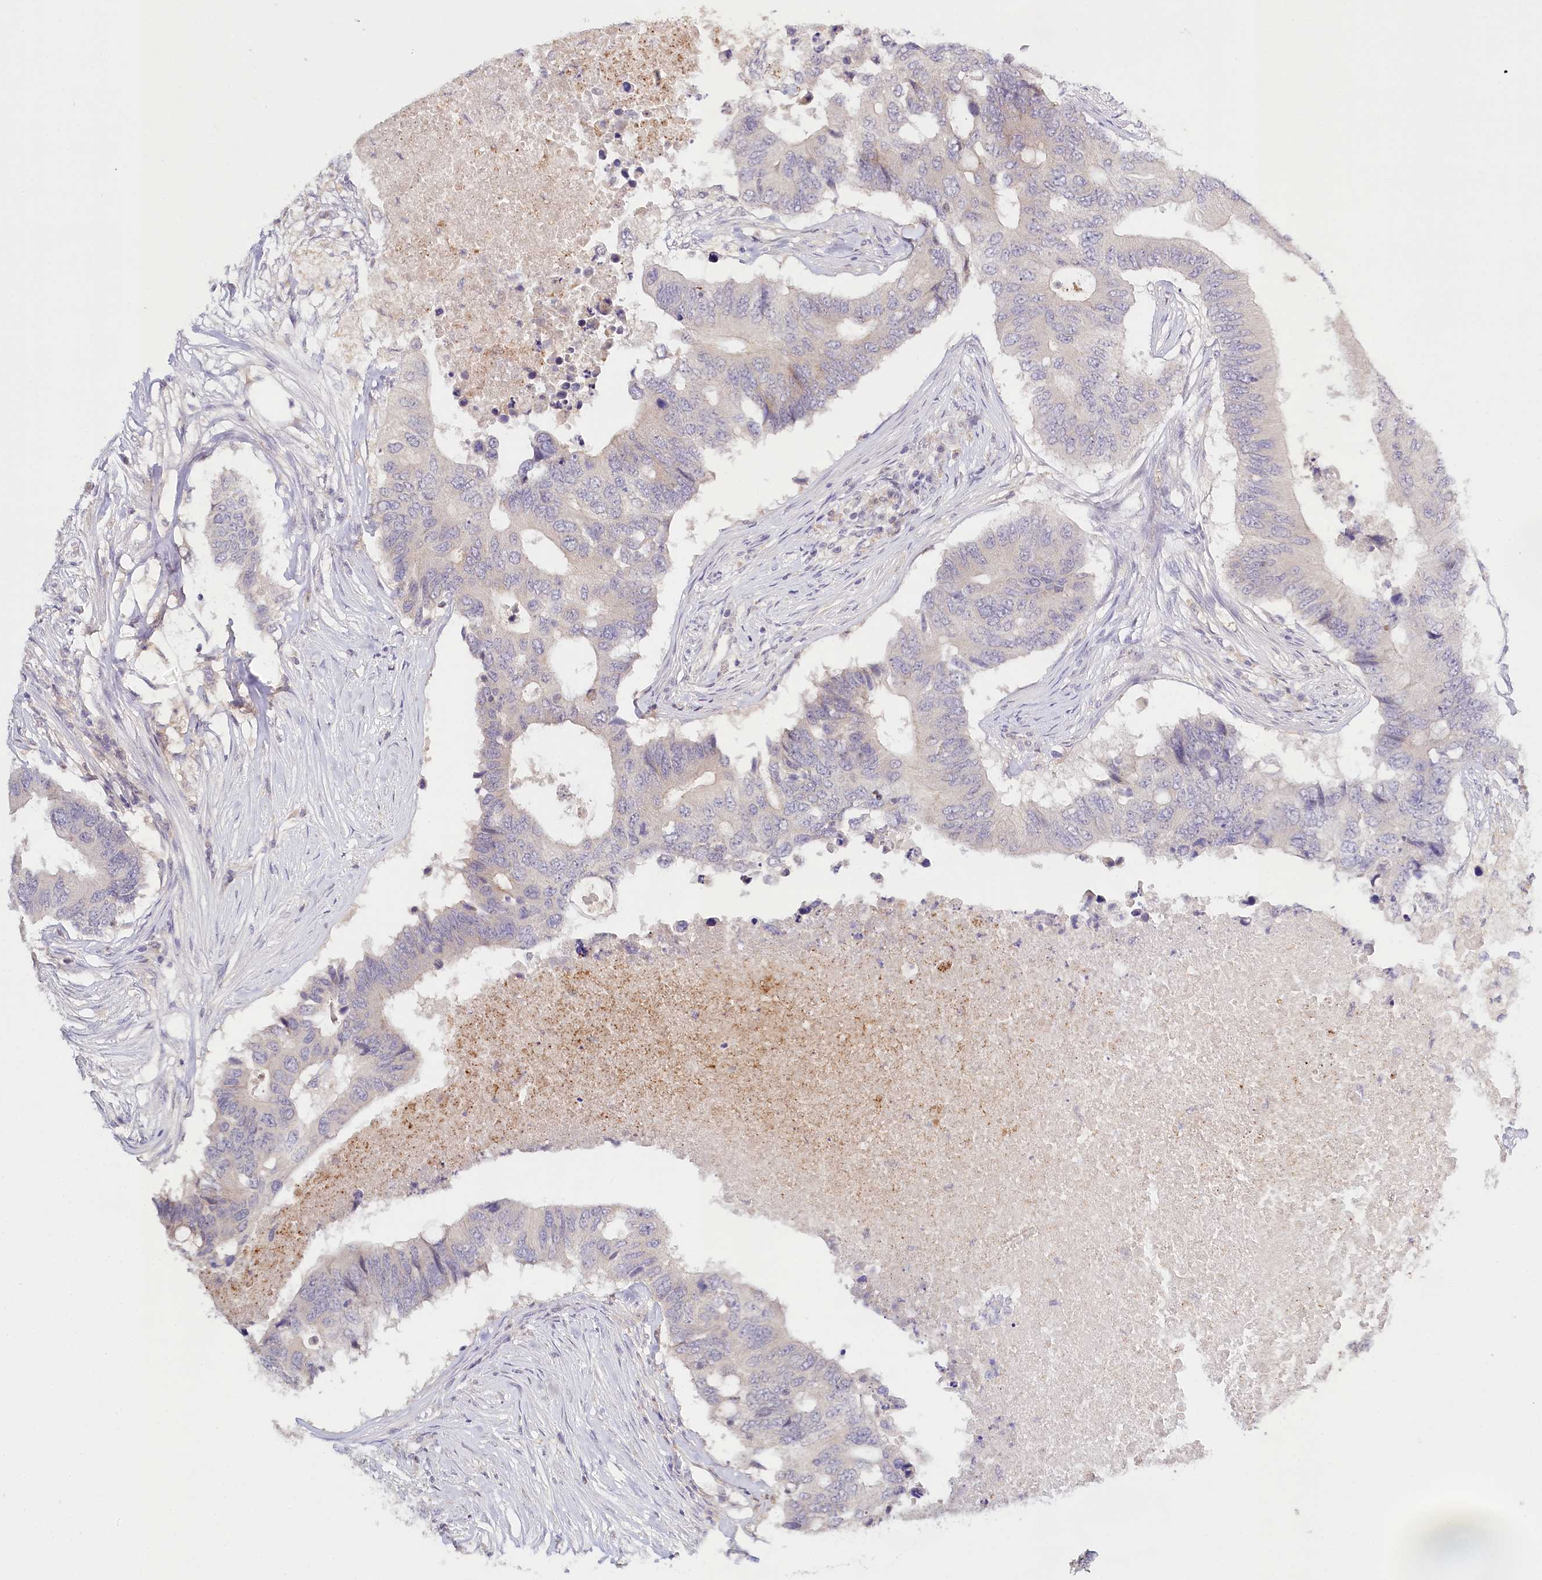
{"staining": {"intensity": "negative", "quantity": "none", "location": "none"}, "tissue": "colorectal cancer", "cell_type": "Tumor cells", "image_type": "cancer", "snomed": [{"axis": "morphology", "description": "Adenocarcinoma, NOS"}, {"axis": "topography", "description": "Colon"}], "caption": "DAB (3,3'-diaminobenzidine) immunohistochemical staining of colorectal adenocarcinoma reveals no significant staining in tumor cells.", "gene": "DAPK1", "patient": {"sex": "male", "age": 71}}